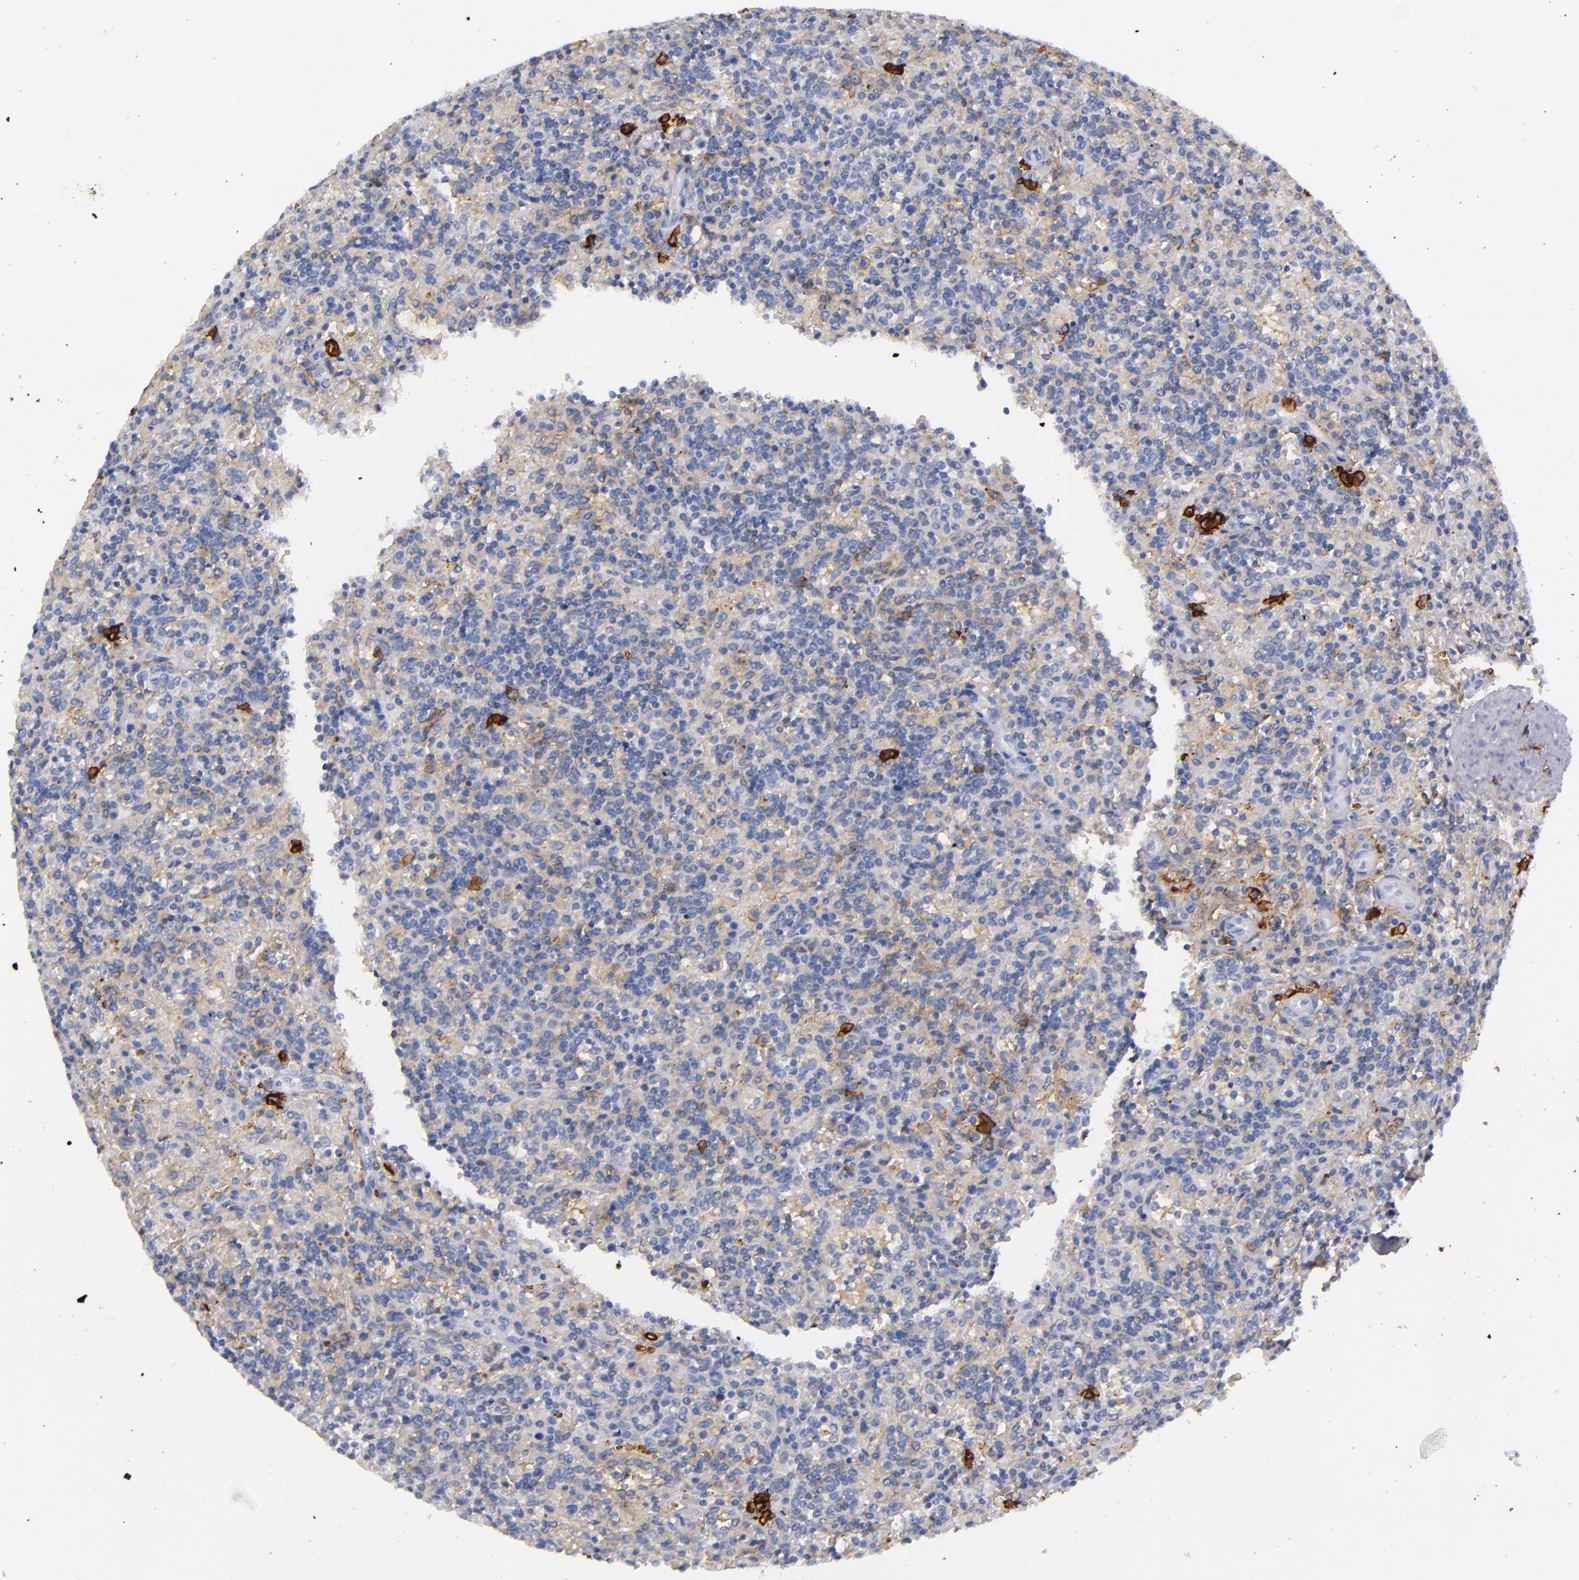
{"staining": {"intensity": "strong", "quantity": "<25%", "location": "cytoplasmic/membranous"}, "tissue": "lymphoma", "cell_type": "Tumor cells", "image_type": "cancer", "snomed": [{"axis": "morphology", "description": "Malignant lymphoma, non-Hodgkin's type, Low grade"}, {"axis": "topography", "description": "Spleen"}], "caption": "Lymphoma tissue exhibits strong cytoplasmic/membranous staining in approximately <25% of tumor cells, visualized by immunohistochemistry. The staining was performed using DAB to visualize the protein expression in brown, while the nuclei were stained in blue with hematoxylin (Magnification: 20x).", "gene": "CD38", "patient": {"sex": "male", "age": 67}}